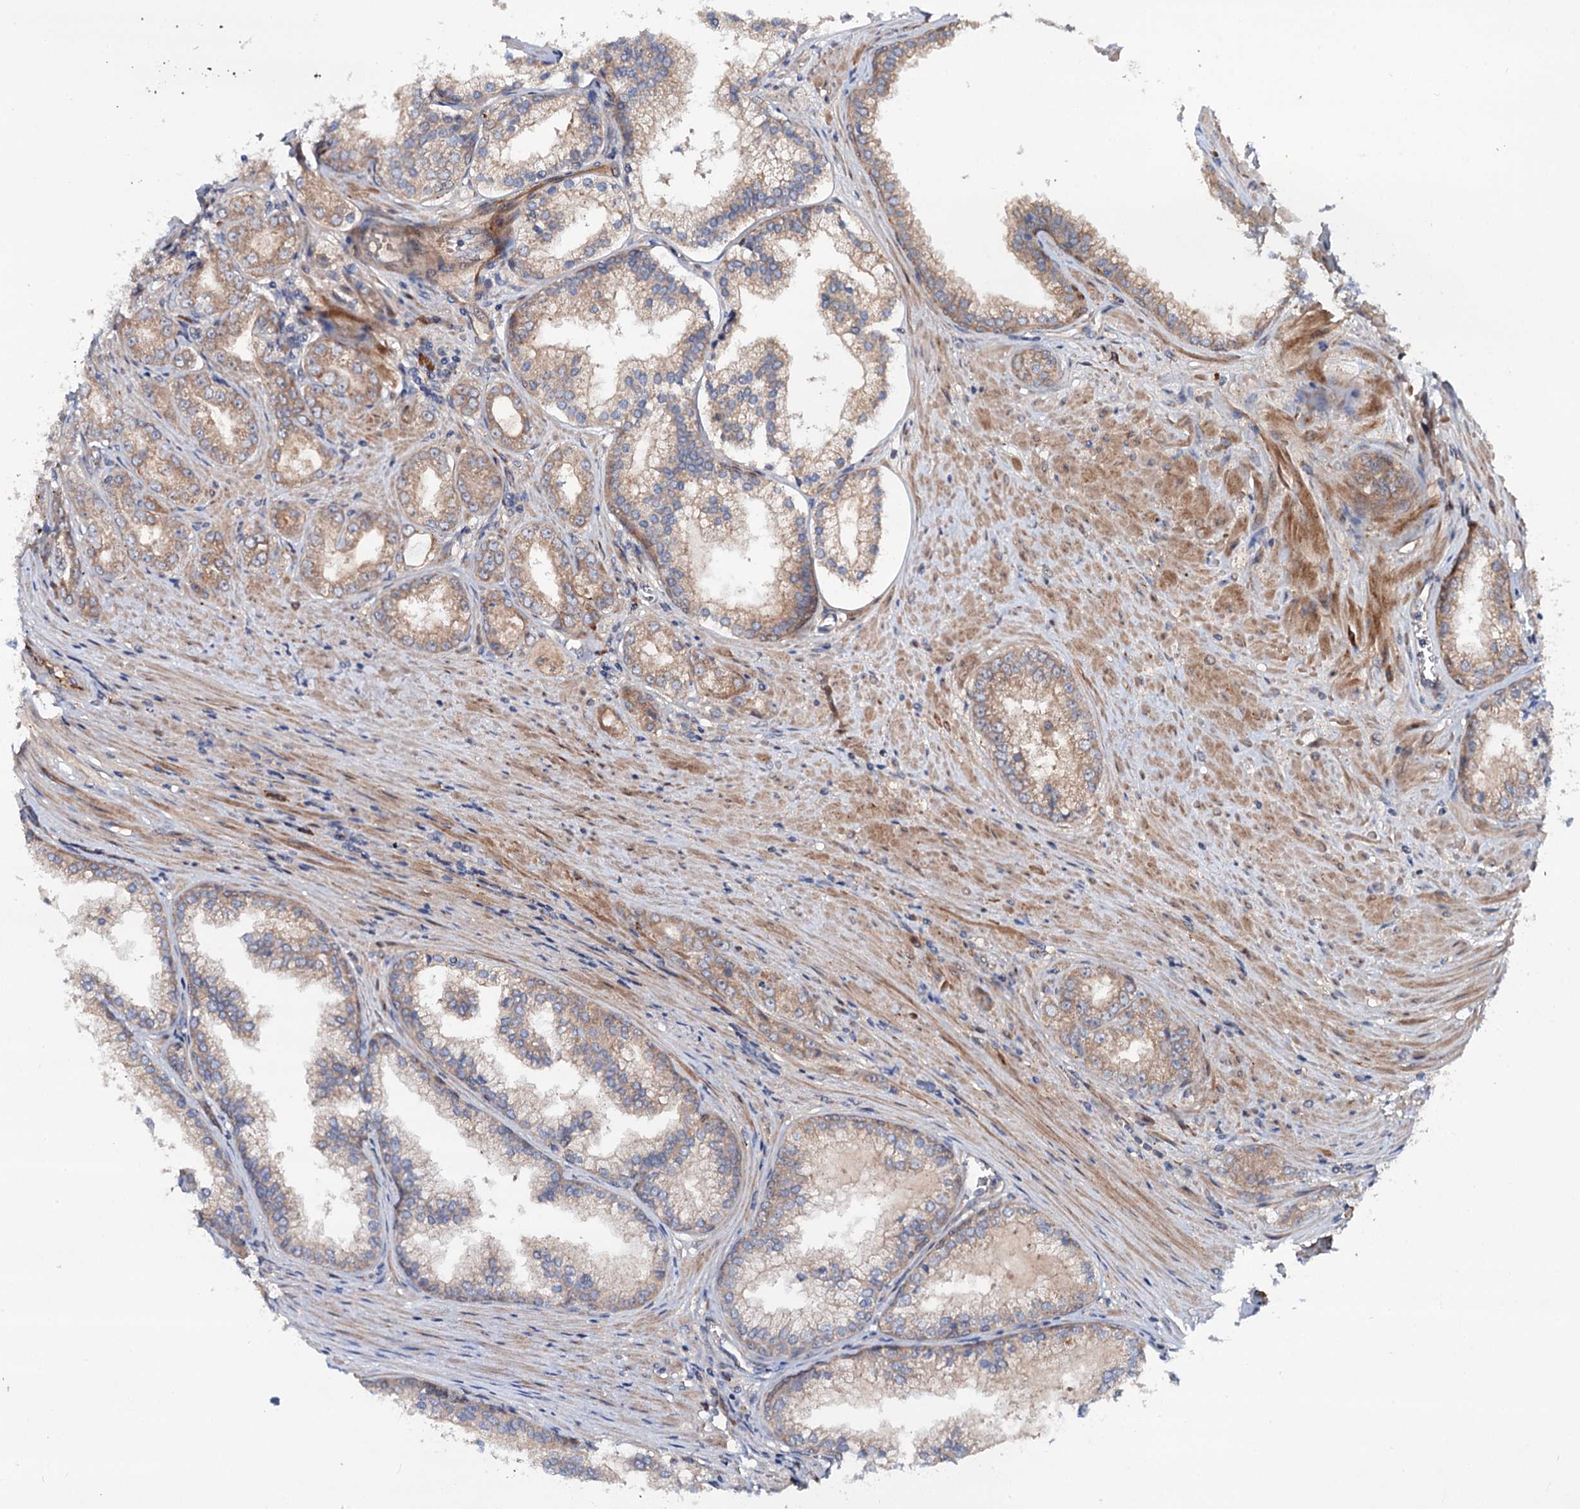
{"staining": {"intensity": "moderate", "quantity": ">75%", "location": "cytoplasmic/membranous"}, "tissue": "prostate cancer", "cell_type": "Tumor cells", "image_type": "cancer", "snomed": [{"axis": "morphology", "description": "Adenocarcinoma, High grade"}, {"axis": "topography", "description": "Prostate"}], "caption": "IHC micrograph of neoplastic tissue: human prostate adenocarcinoma (high-grade) stained using immunohistochemistry (IHC) exhibits medium levels of moderate protein expression localized specifically in the cytoplasmic/membranous of tumor cells, appearing as a cytoplasmic/membranous brown color.", "gene": "ADGRG4", "patient": {"sex": "male", "age": 72}}